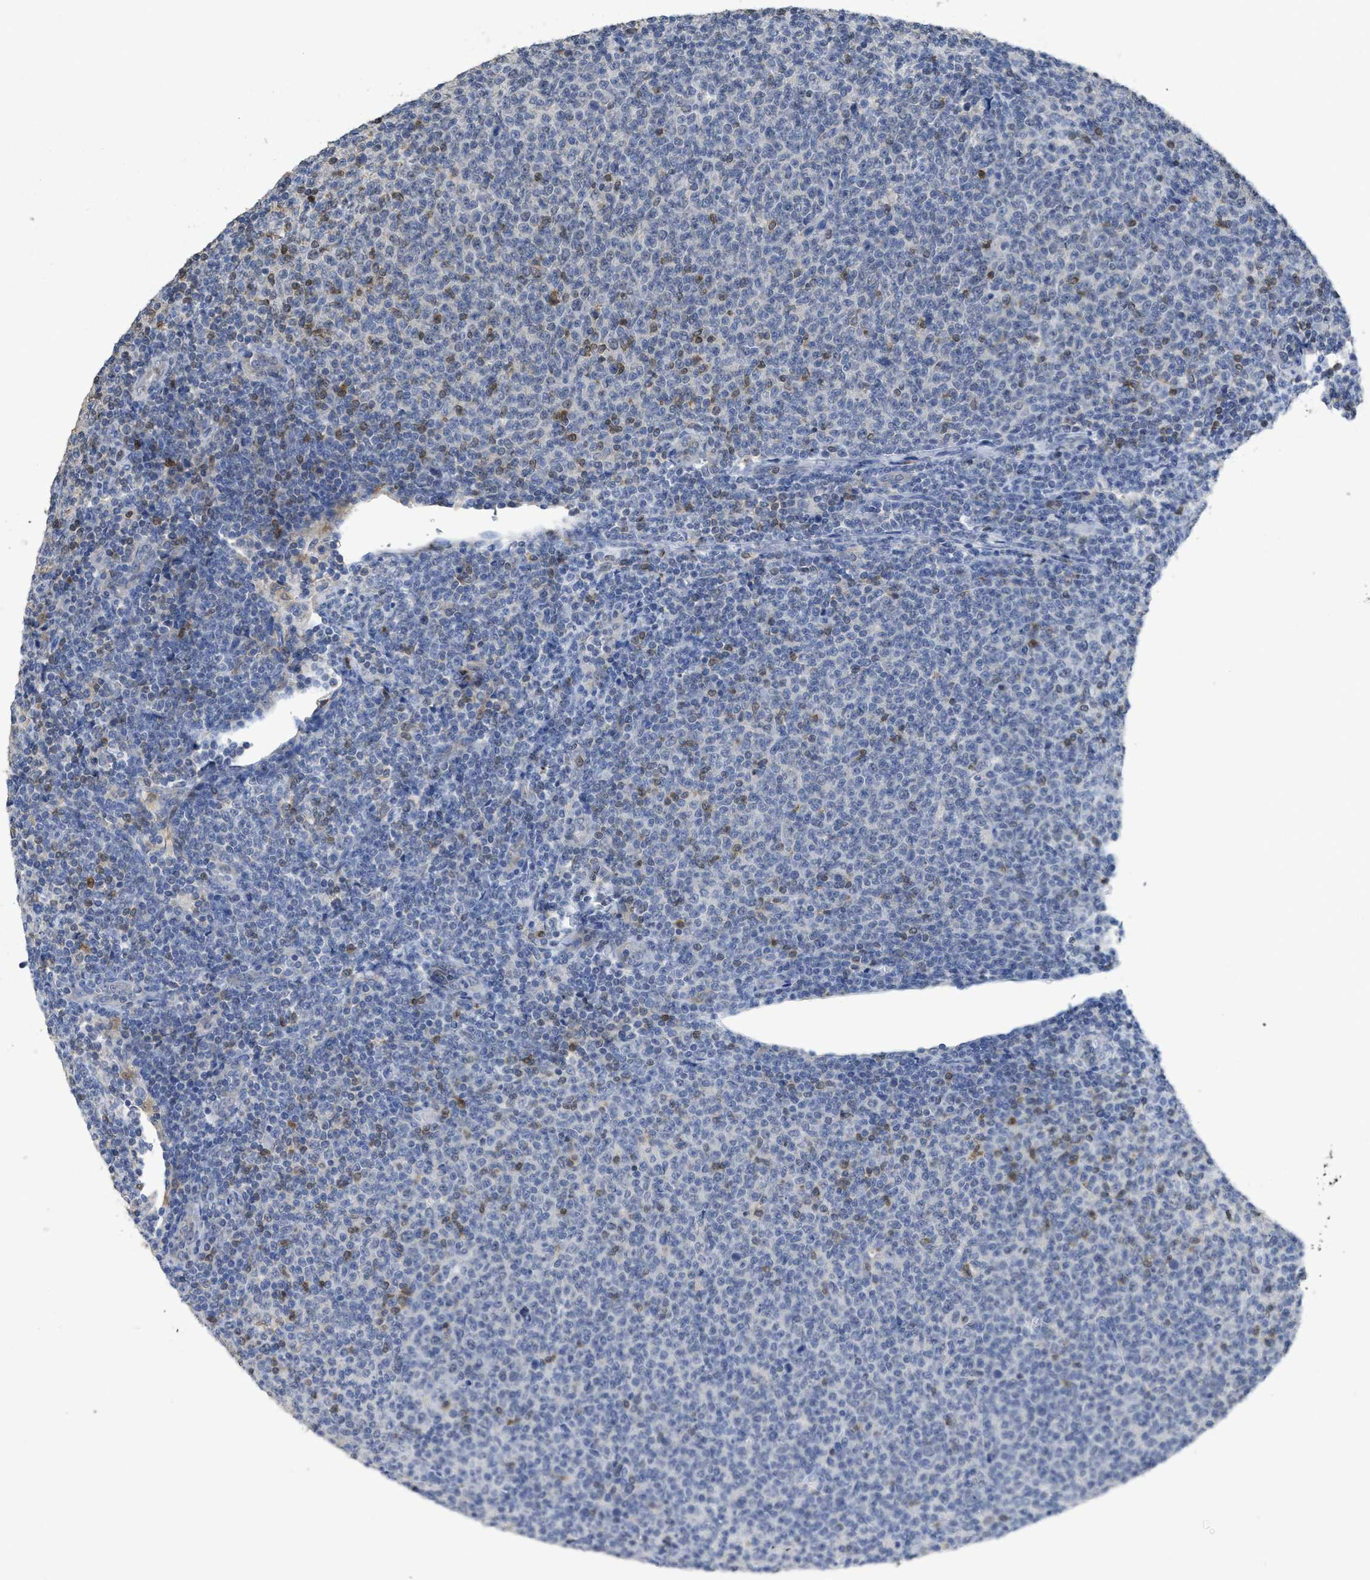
{"staining": {"intensity": "negative", "quantity": "none", "location": "none"}, "tissue": "lymphoma", "cell_type": "Tumor cells", "image_type": "cancer", "snomed": [{"axis": "morphology", "description": "Malignant lymphoma, non-Hodgkin's type, Low grade"}, {"axis": "topography", "description": "Lymph node"}], "caption": "Tumor cells are negative for brown protein staining in low-grade malignant lymphoma, non-Hodgkin's type.", "gene": "SFXN2", "patient": {"sex": "male", "age": 66}}